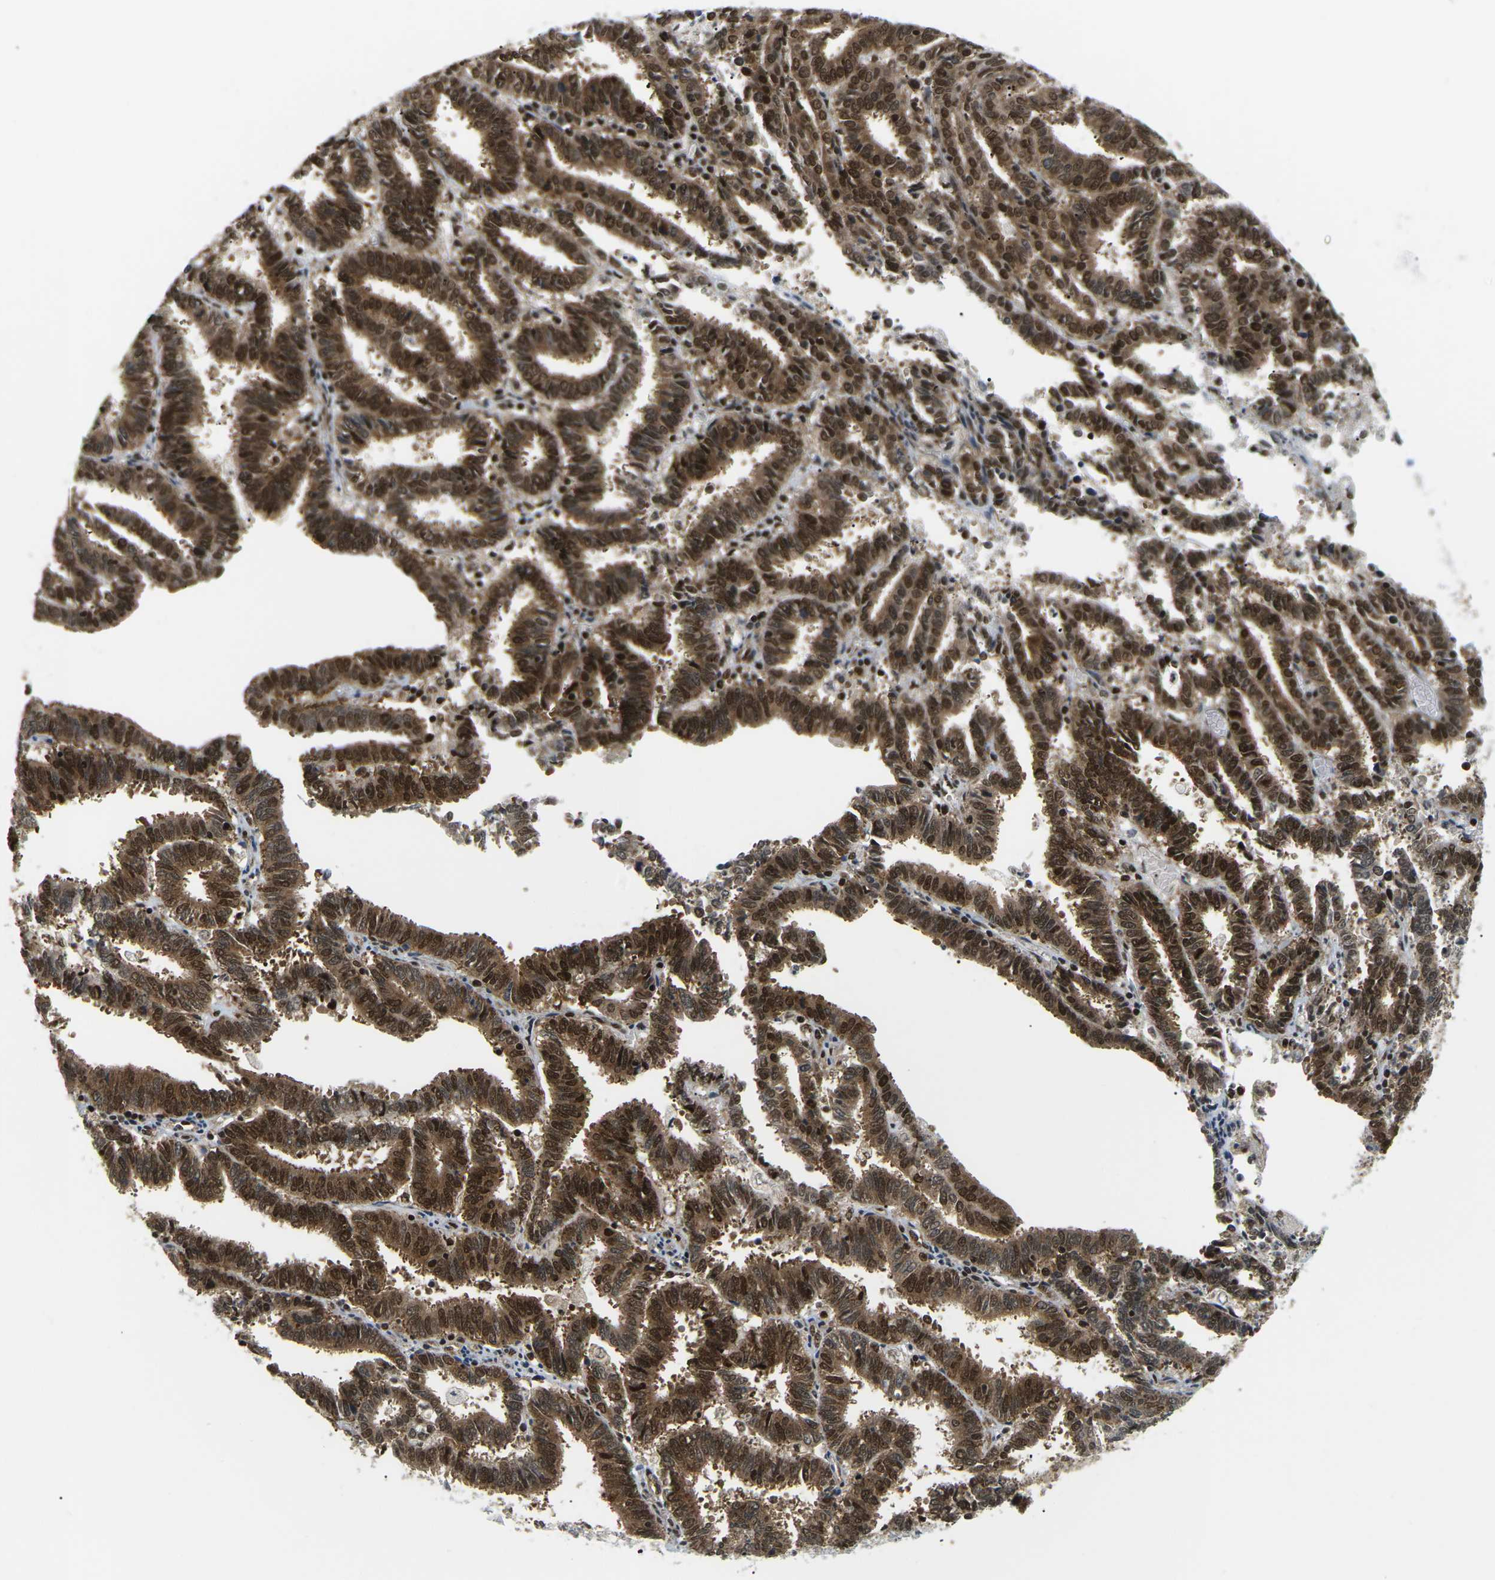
{"staining": {"intensity": "strong", "quantity": ">75%", "location": "cytoplasmic/membranous,nuclear"}, "tissue": "endometrial cancer", "cell_type": "Tumor cells", "image_type": "cancer", "snomed": [{"axis": "morphology", "description": "Adenocarcinoma, NOS"}, {"axis": "topography", "description": "Uterus"}], "caption": "Endometrial adenocarcinoma was stained to show a protein in brown. There is high levels of strong cytoplasmic/membranous and nuclear expression in approximately >75% of tumor cells.", "gene": "CELF1", "patient": {"sex": "female", "age": 83}}